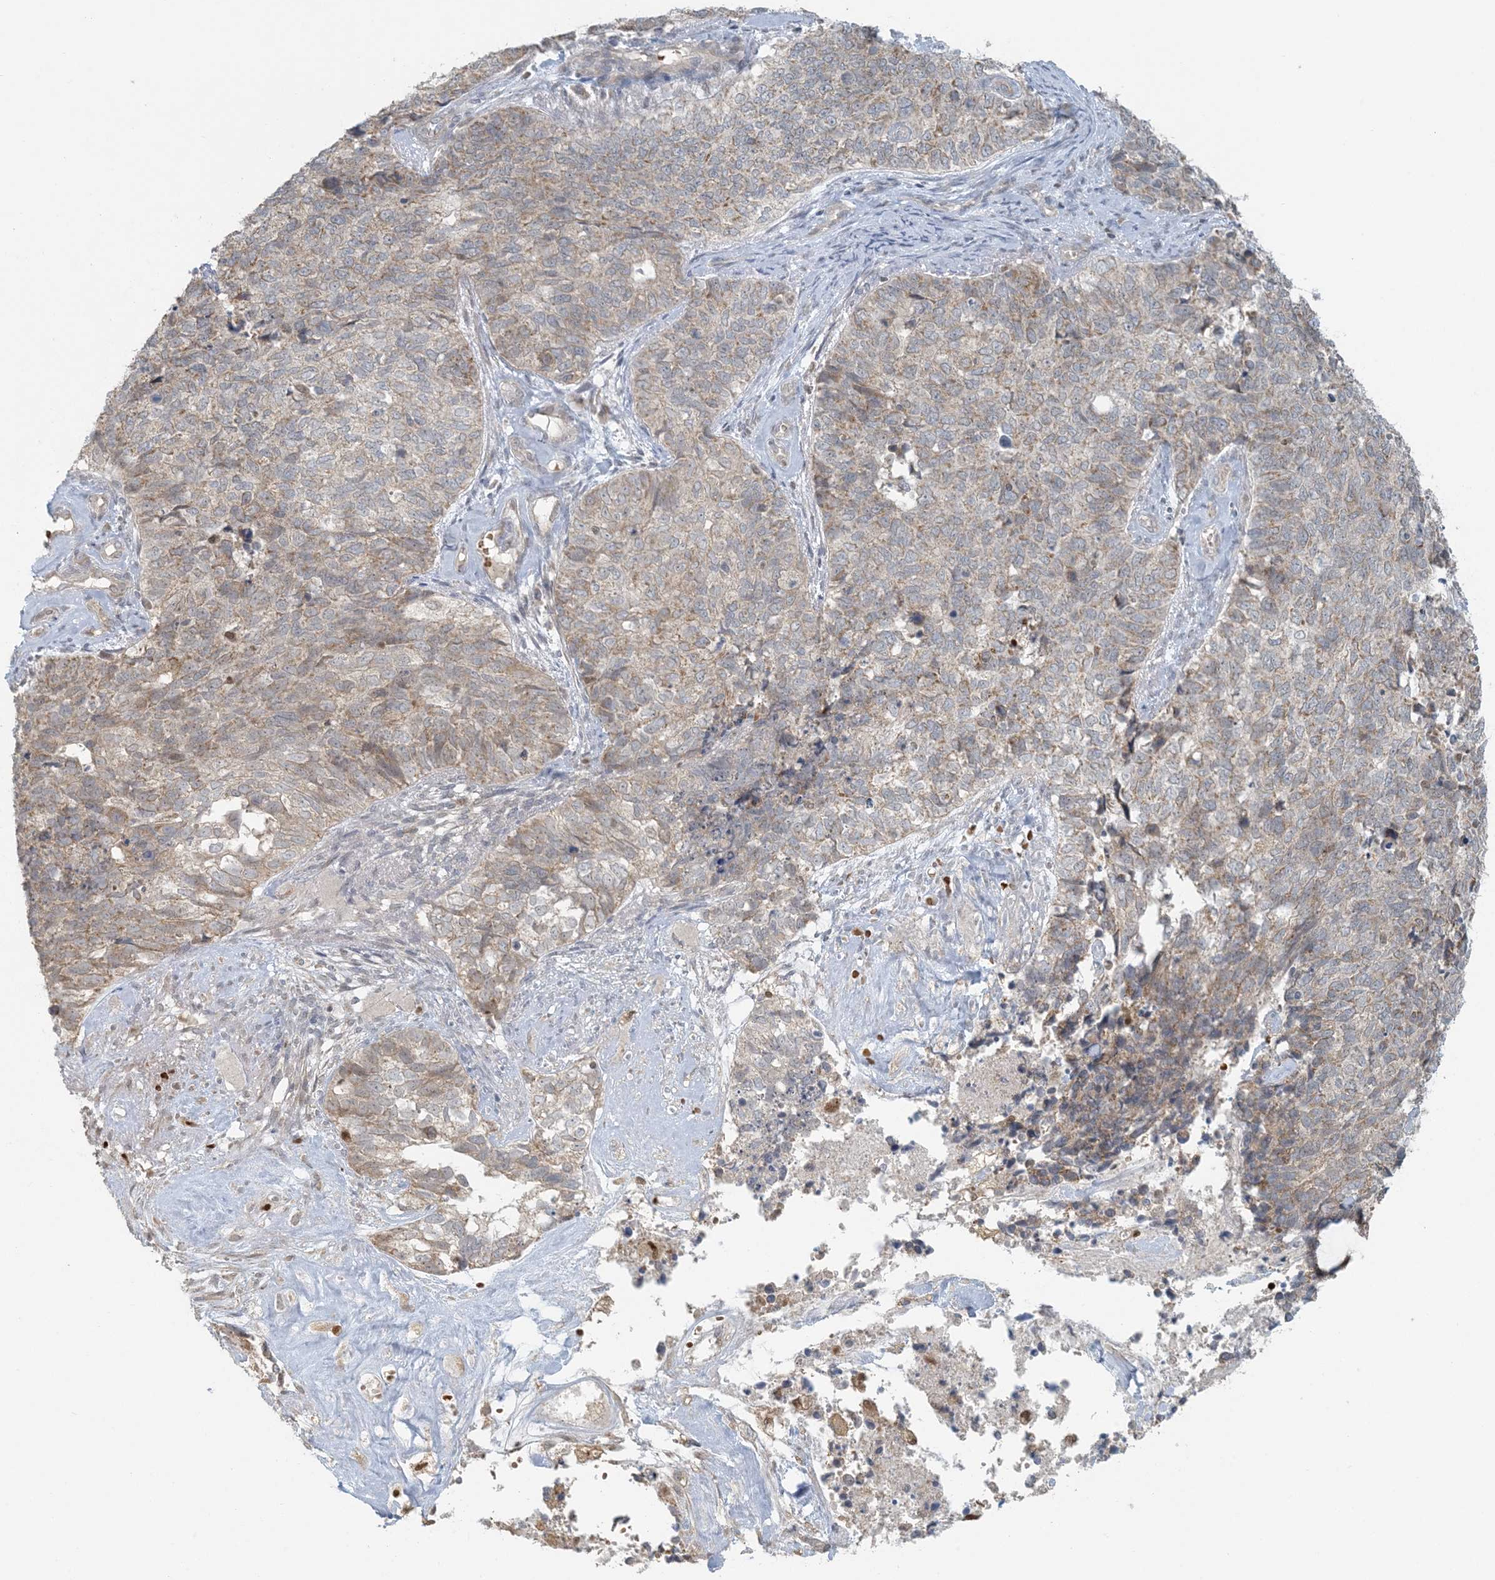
{"staining": {"intensity": "weak", "quantity": "25%-75%", "location": "cytoplasmic/membranous"}, "tissue": "cervical cancer", "cell_type": "Tumor cells", "image_type": "cancer", "snomed": [{"axis": "morphology", "description": "Squamous cell carcinoma, NOS"}, {"axis": "topography", "description": "Cervix"}], "caption": "The micrograph demonstrates staining of cervical squamous cell carcinoma, revealing weak cytoplasmic/membranous protein positivity (brown color) within tumor cells.", "gene": "CTDNEP1", "patient": {"sex": "female", "age": 63}}